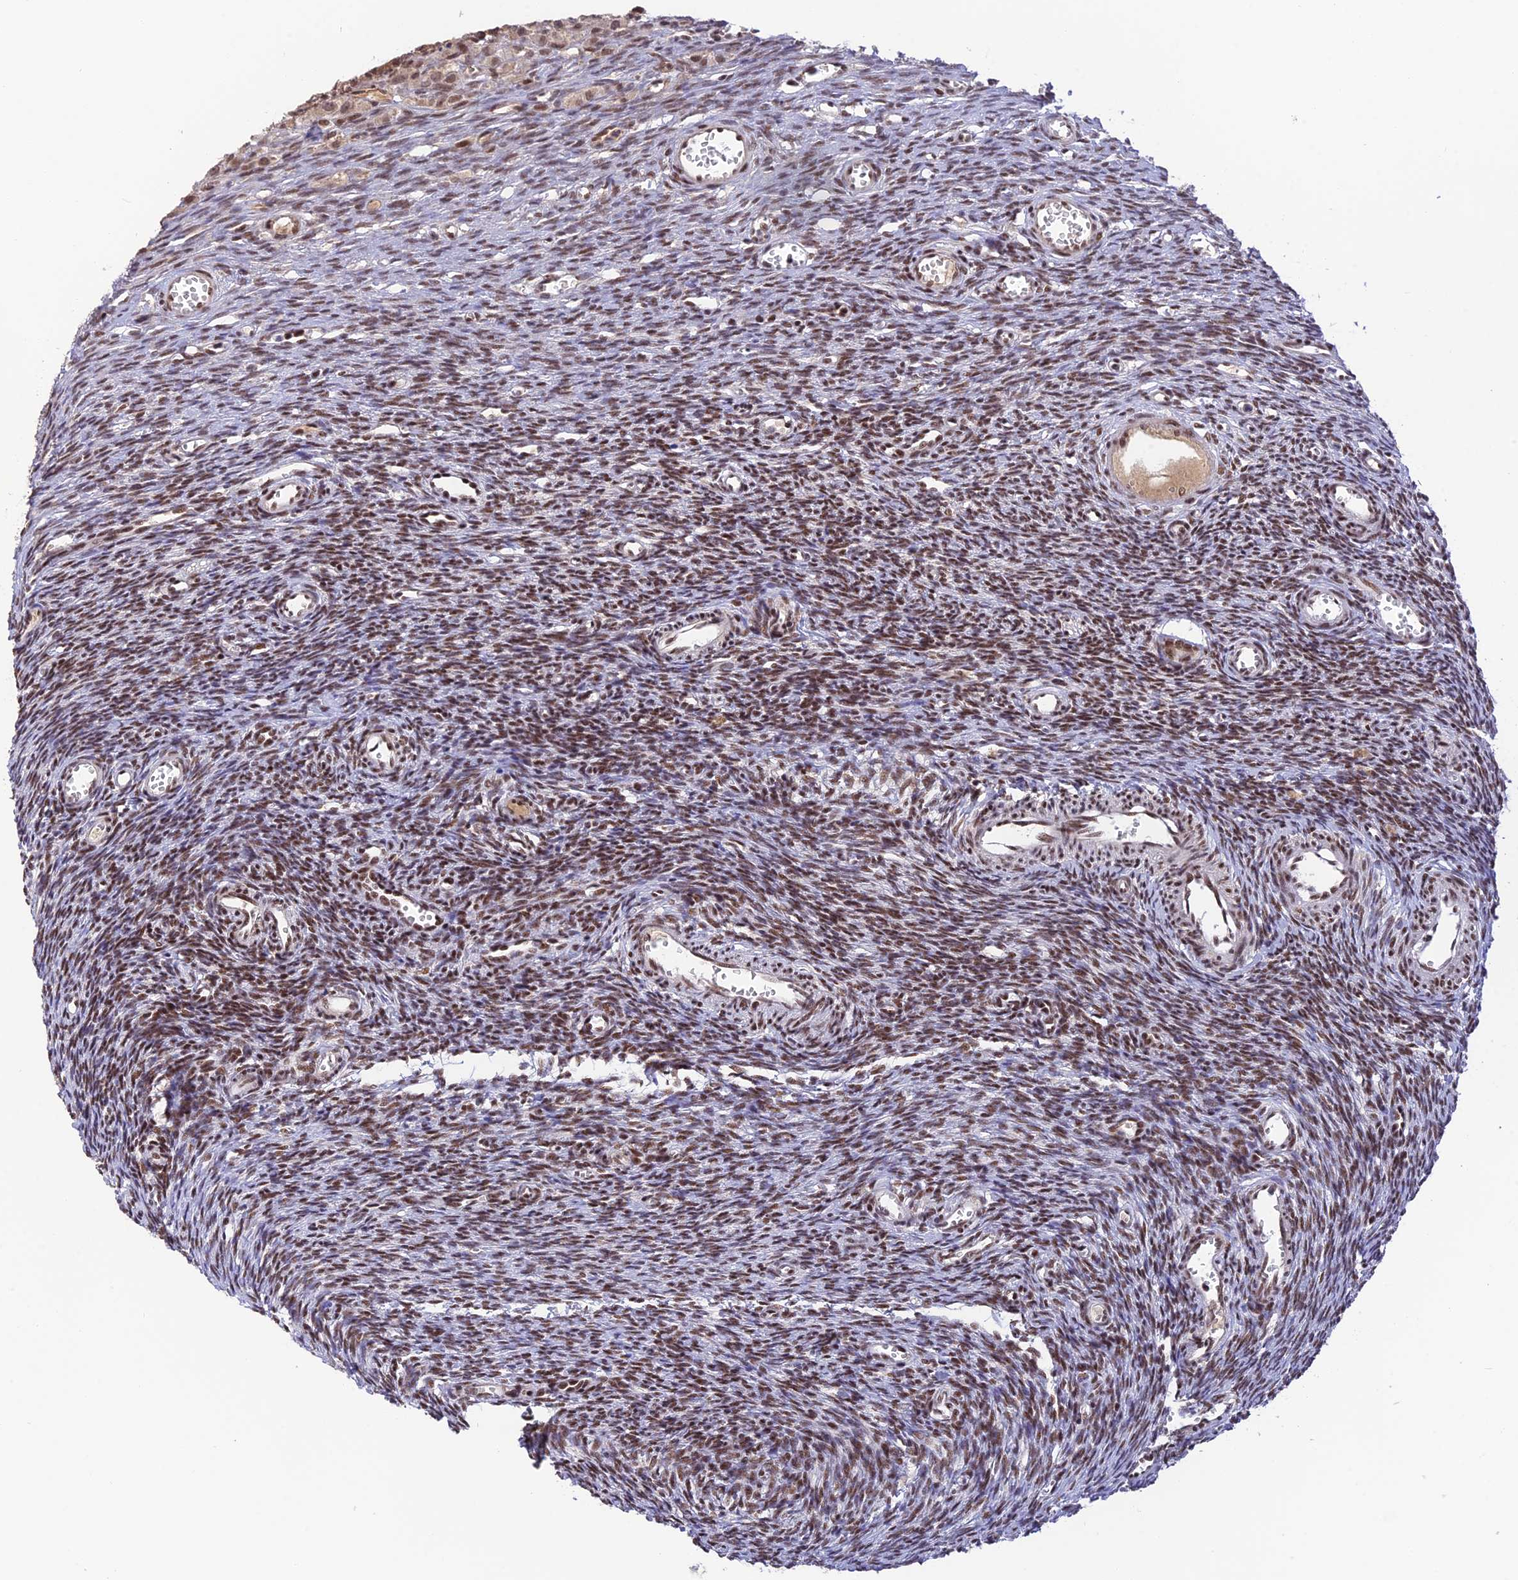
{"staining": {"intensity": "moderate", "quantity": ">75%", "location": "nuclear"}, "tissue": "ovary", "cell_type": "Ovarian stroma cells", "image_type": "normal", "snomed": [{"axis": "morphology", "description": "Normal tissue, NOS"}, {"axis": "topography", "description": "Ovary"}], "caption": "Ovary stained for a protein displays moderate nuclear positivity in ovarian stroma cells.", "gene": "THAP11", "patient": {"sex": "female", "age": 39}}